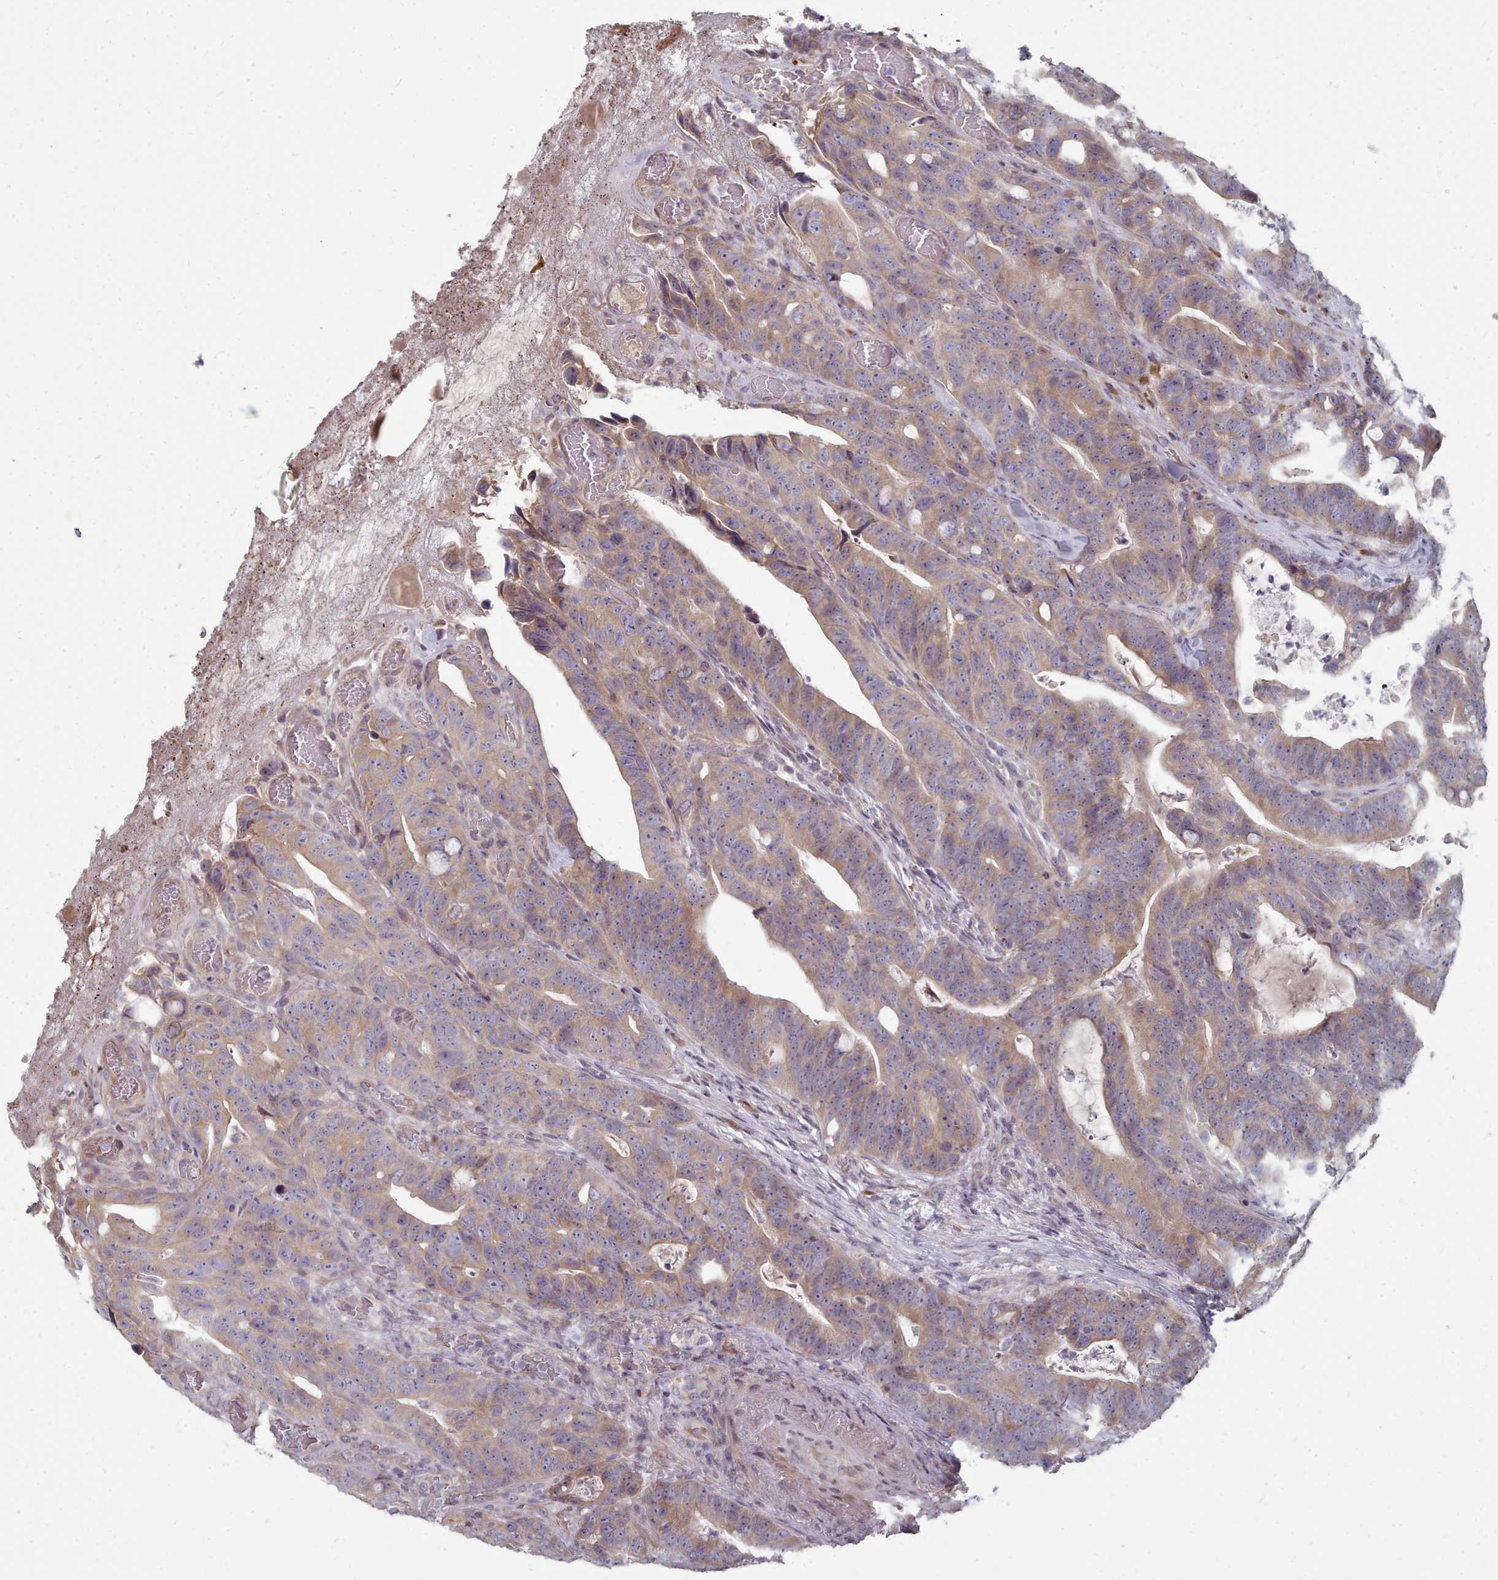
{"staining": {"intensity": "moderate", "quantity": ">75%", "location": "cytoplasmic/membranous"}, "tissue": "colorectal cancer", "cell_type": "Tumor cells", "image_type": "cancer", "snomed": [{"axis": "morphology", "description": "Adenocarcinoma, NOS"}, {"axis": "topography", "description": "Colon"}], "caption": "IHC (DAB) staining of human colorectal cancer (adenocarcinoma) exhibits moderate cytoplasmic/membranous protein staining in about >75% of tumor cells.", "gene": "ACKR3", "patient": {"sex": "female", "age": 82}}